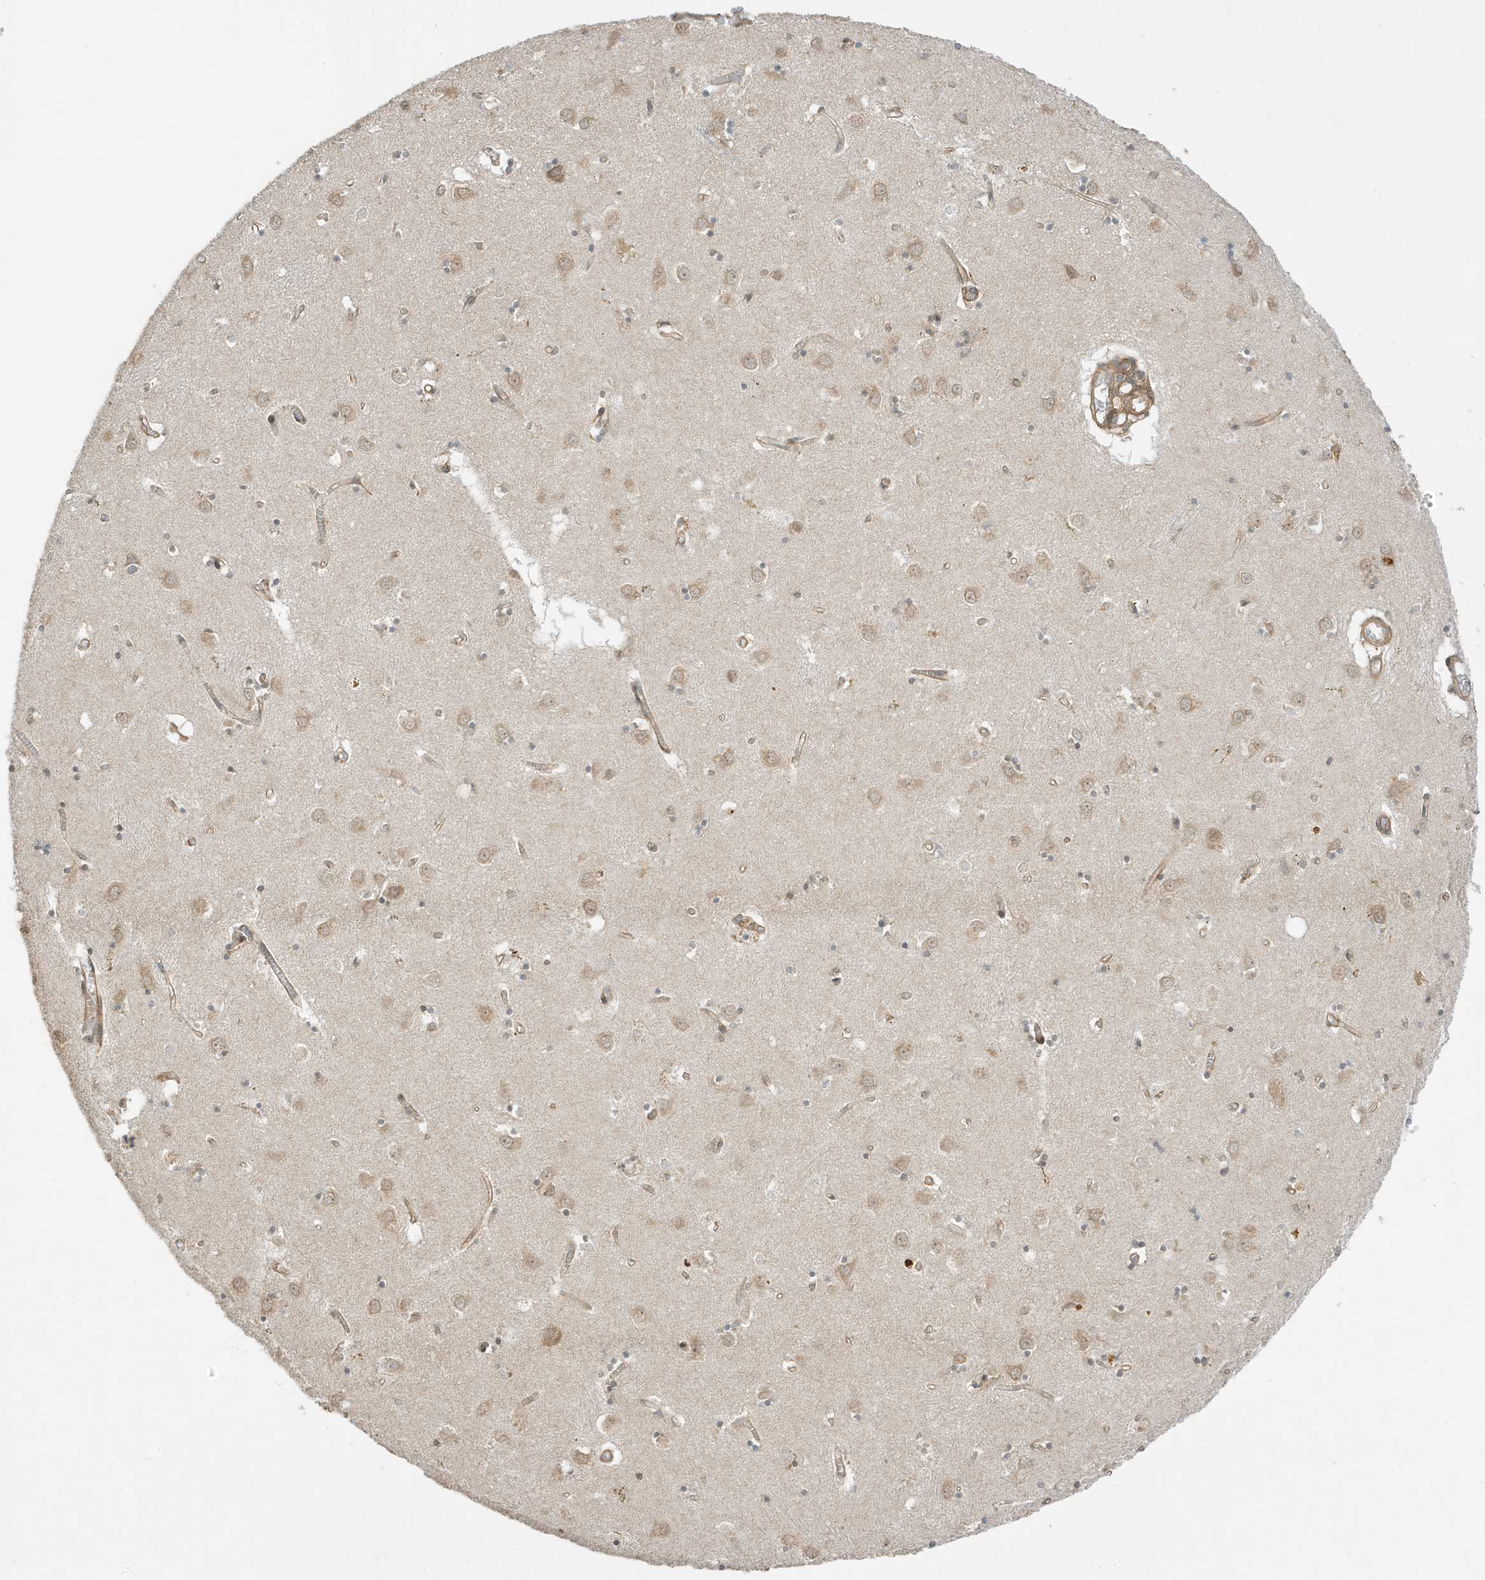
{"staining": {"intensity": "moderate", "quantity": "<25%", "location": "cytoplasmic/membranous,nuclear"}, "tissue": "caudate", "cell_type": "Glial cells", "image_type": "normal", "snomed": [{"axis": "morphology", "description": "Normal tissue, NOS"}, {"axis": "topography", "description": "Lateral ventricle wall"}], "caption": "Unremarkable caudate exhibits moderate cytoplasmic/membranous,nuclear expression in approximately <25% of glial cells.", "gene": "SCARF2", "patient": {"sex": "male", "age": 70}}